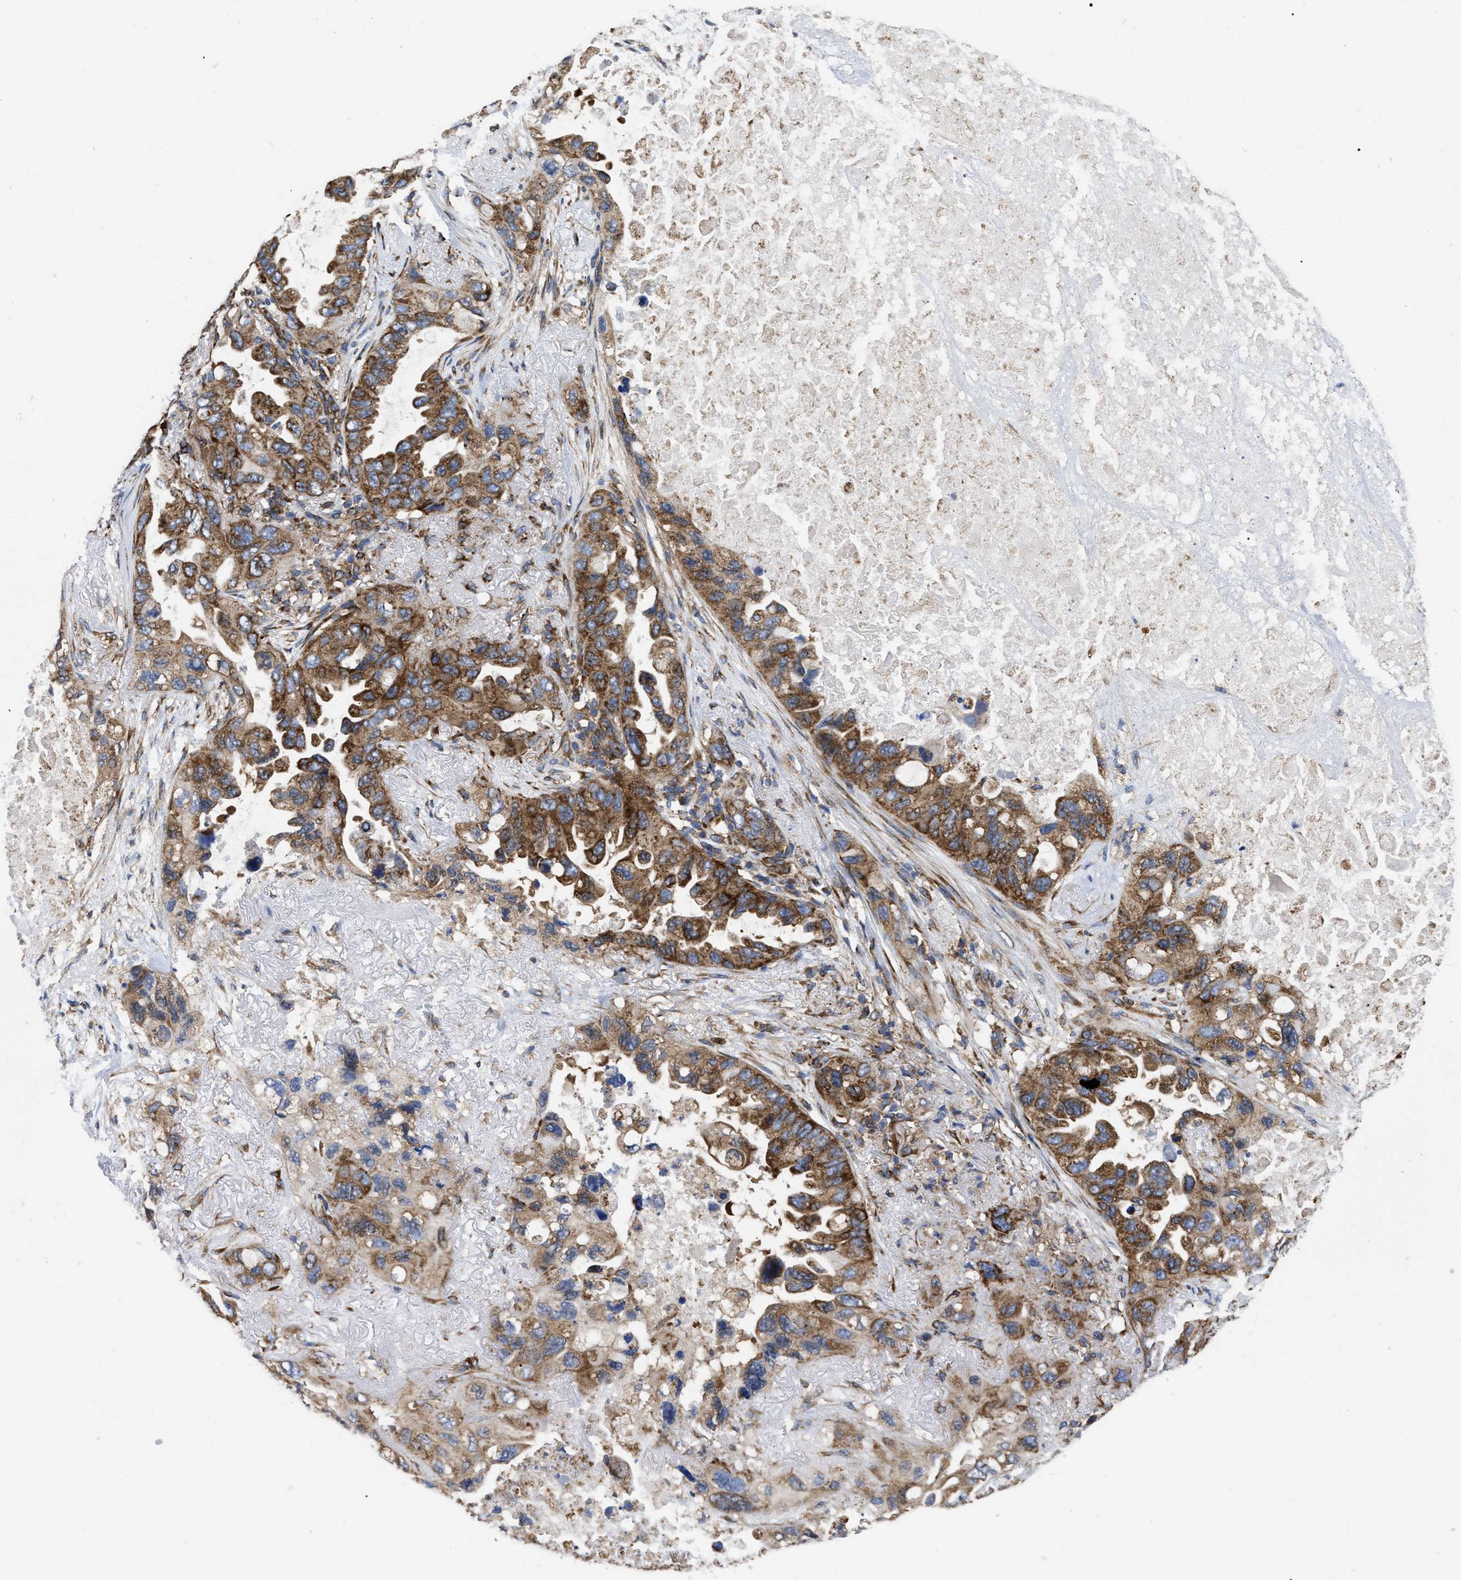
{"staining": {"intensity": "strong", "quantity": ">75%", "location": "cytoplasmic/membranous"}, "tissue": "lung cancer", "cell_type": "Tumor cells", "image_type": "cancer", "snomed": [{"axis": "morphology", "description": "Squamous cell carcinoma, NOS"}, {"axis": "topography", "description": "Lung"}], "caption": "The histopathology image reveals staining of lung squamous cell carcinoma, revealing strong cytoplasmic/membranous protein staining (brown color) within tumor cells.", "gene": "FAM120A", "patient": {"sex": "female", "age": 73}}